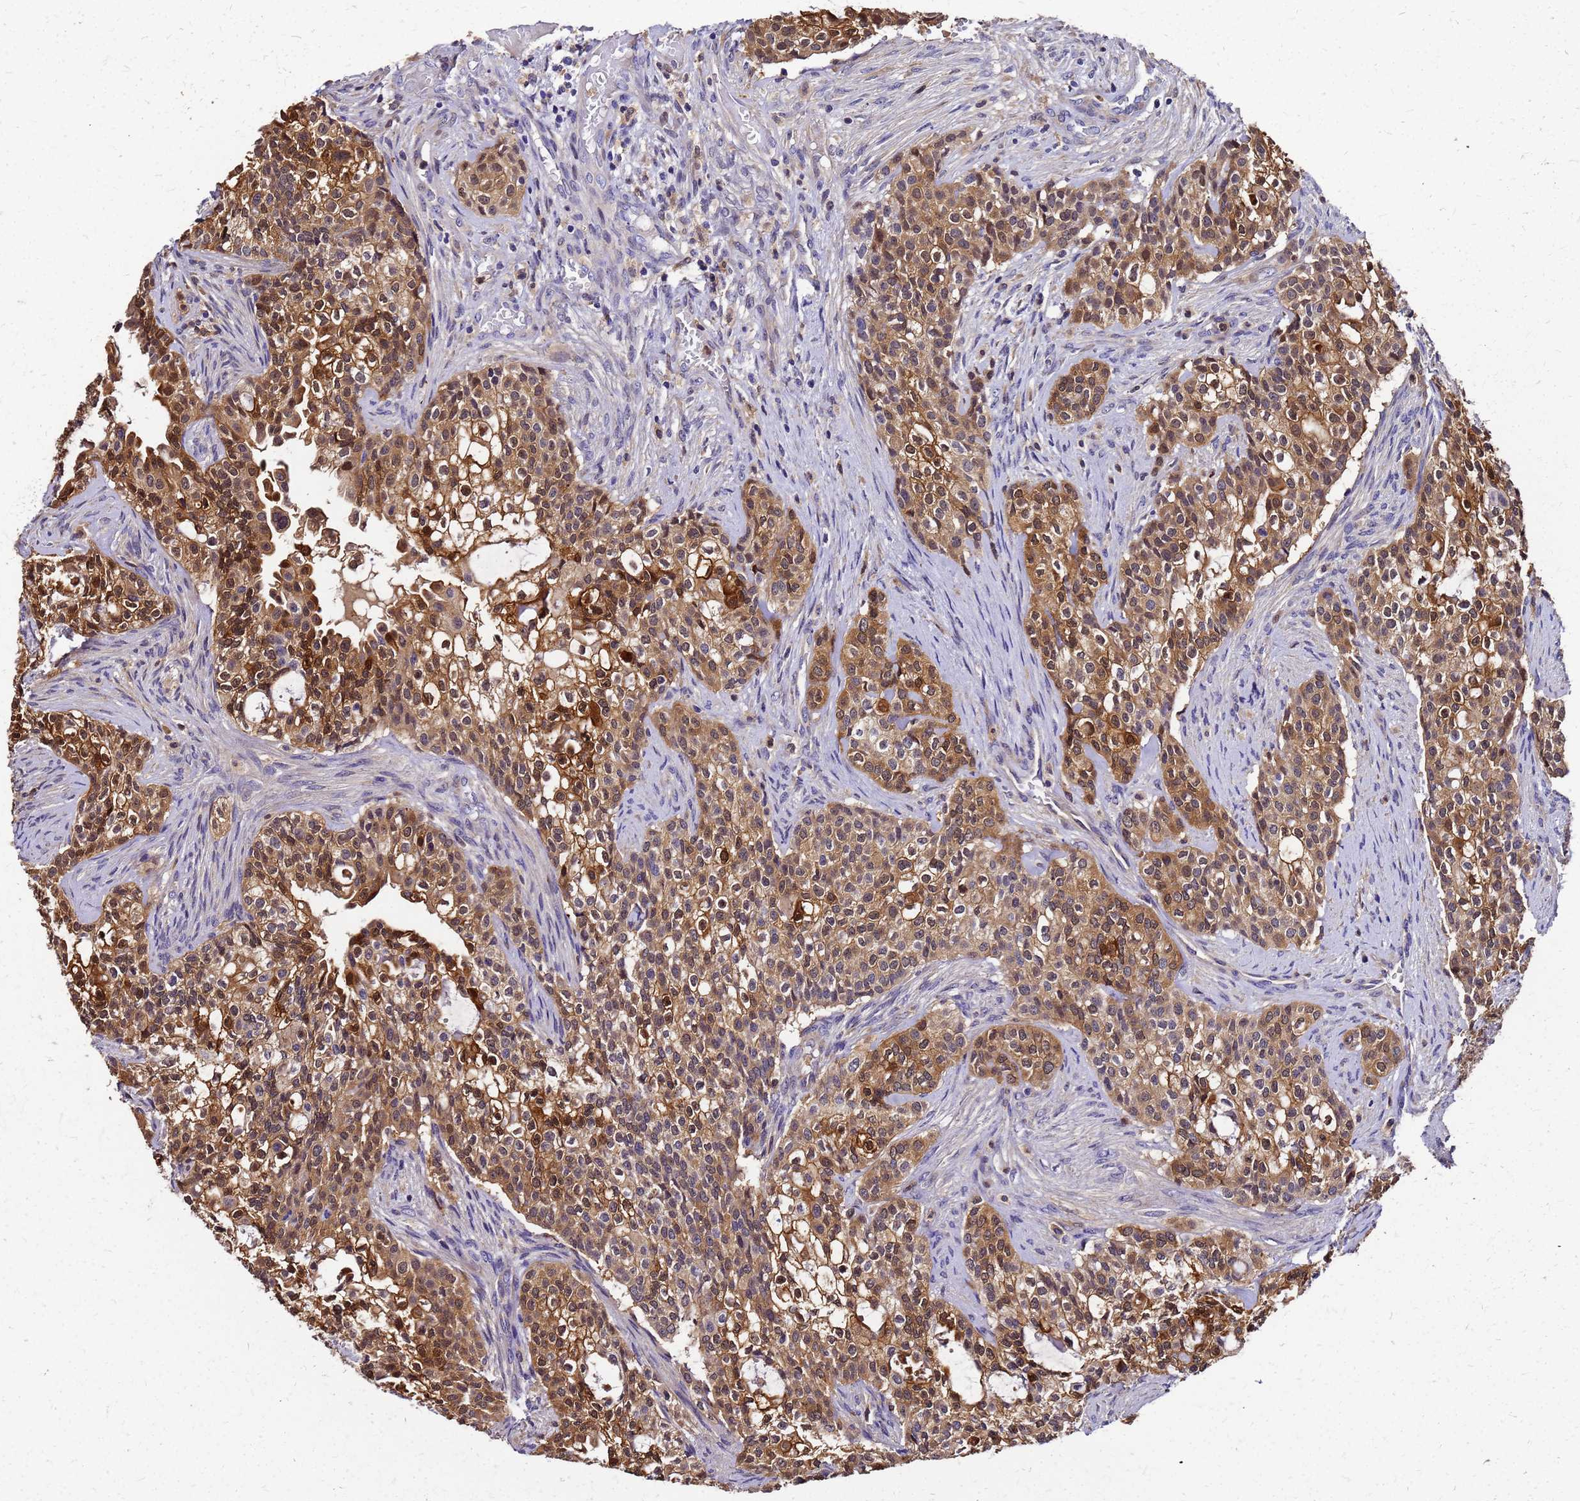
{"staining": {"intensity": "moderate", "quantity": ">75%", "location": "cytoplasmic/membranous,nuclear"}, "tissue": "head and neck cancer", "cell_type": "Tumor cells", "image_type": "cancer", "snomed": [{"axis": "morphology", "description": "Adenocarcinoma, NOS"}, {"axis": "topography", "description": "Head-Neck"}], "caption": "Immunohistochemical staining of human head and neck cancer (adenocarcinoma) exhibits moderate cytoplasmic/membranous and nuclear protein expression in about >75% of tumor cells. Immunohistochemistry stains the protein of interest in brown and the nuclei are stained blue.", "gene": "S100A11", "patient": {"sex": "male", "age": 81}}